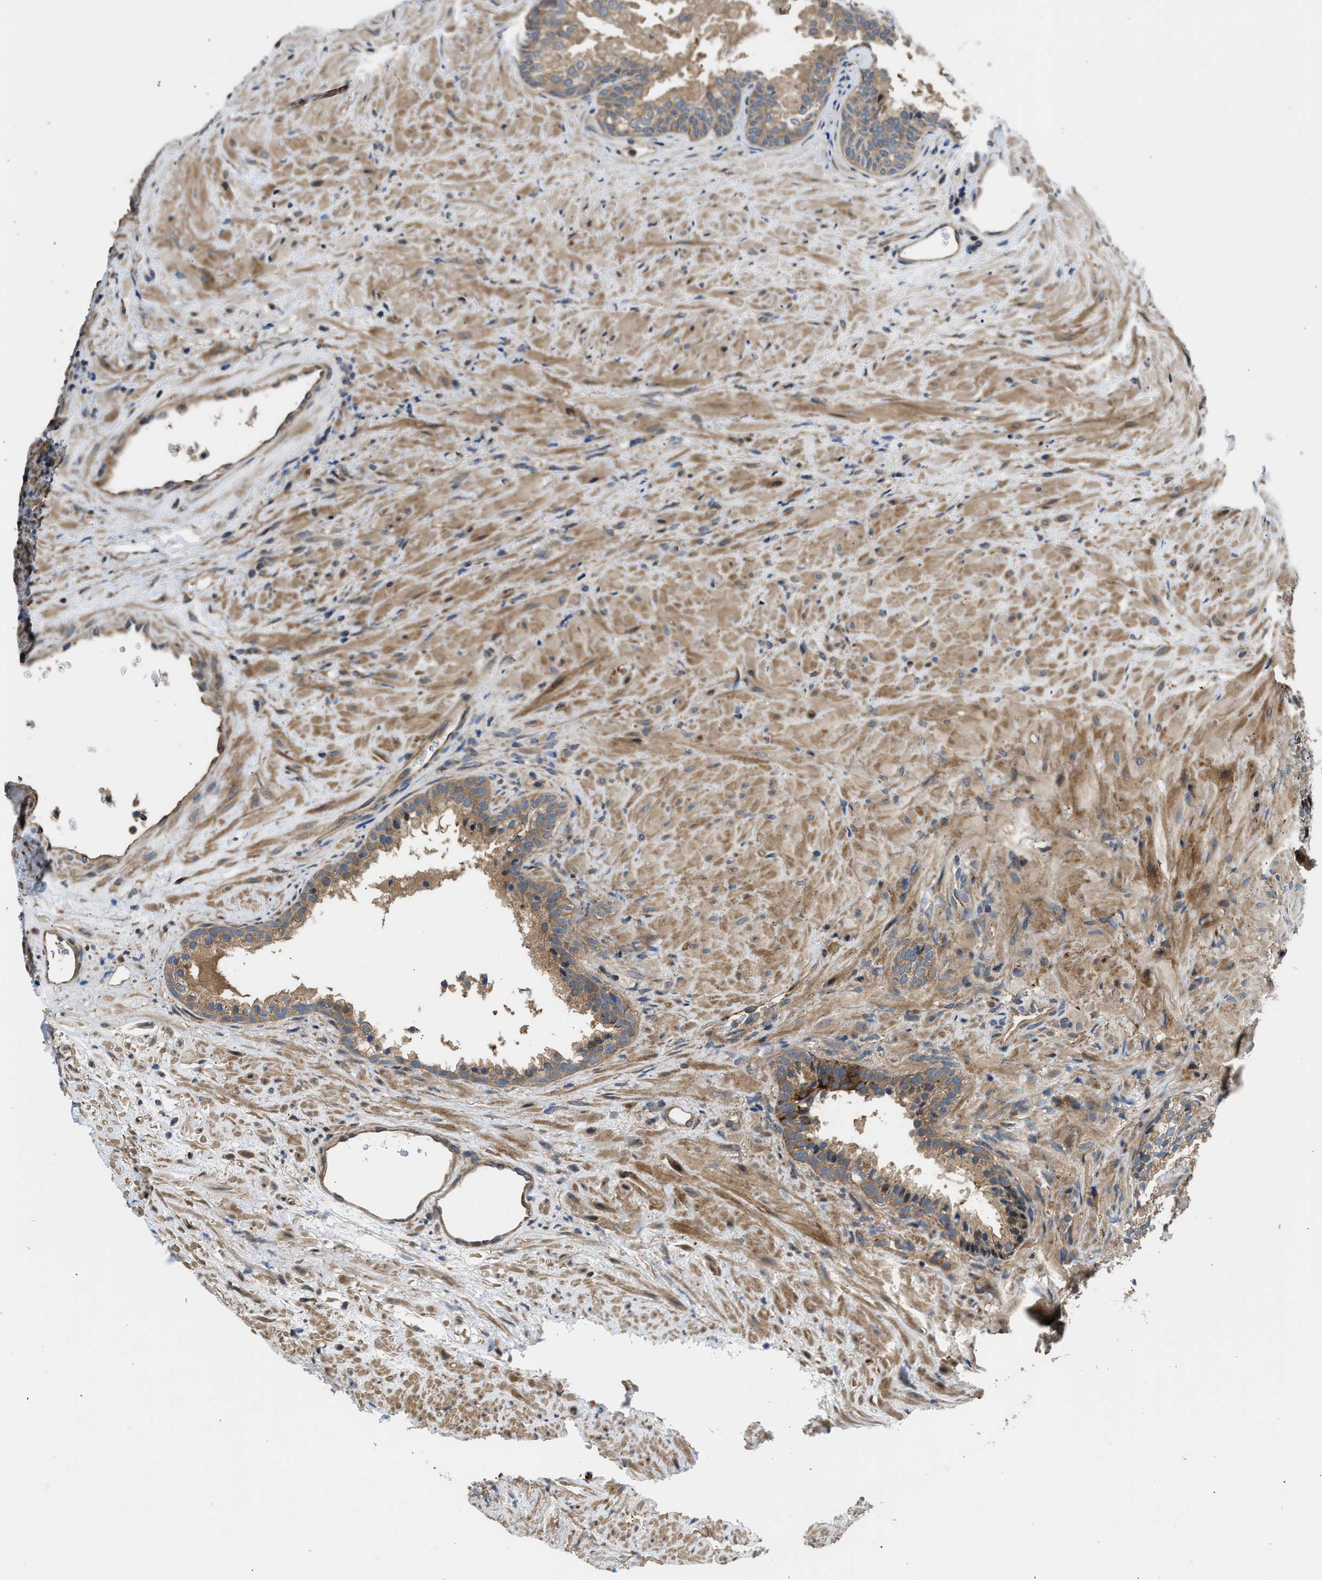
{"staining": {"intensity": "moderate", "quantity": ">75%", "location": "cytoplasmic/membranous"}, "tissue": "prostate", "cell_type": "Glandular cells", "image_type": "normal", "snomed": [{"axis": "morphology", "description": "Normal tissue, NOS"}, {"axis": "topography", "description": "Prostate"}], "caption": "A histopathology image of prostate stained for a protein shows moderate cytoplasmic/membranous brown staining in glandular cells.", "gene": "IL3RA", "patient": {"sex": "male", "age": 76}}